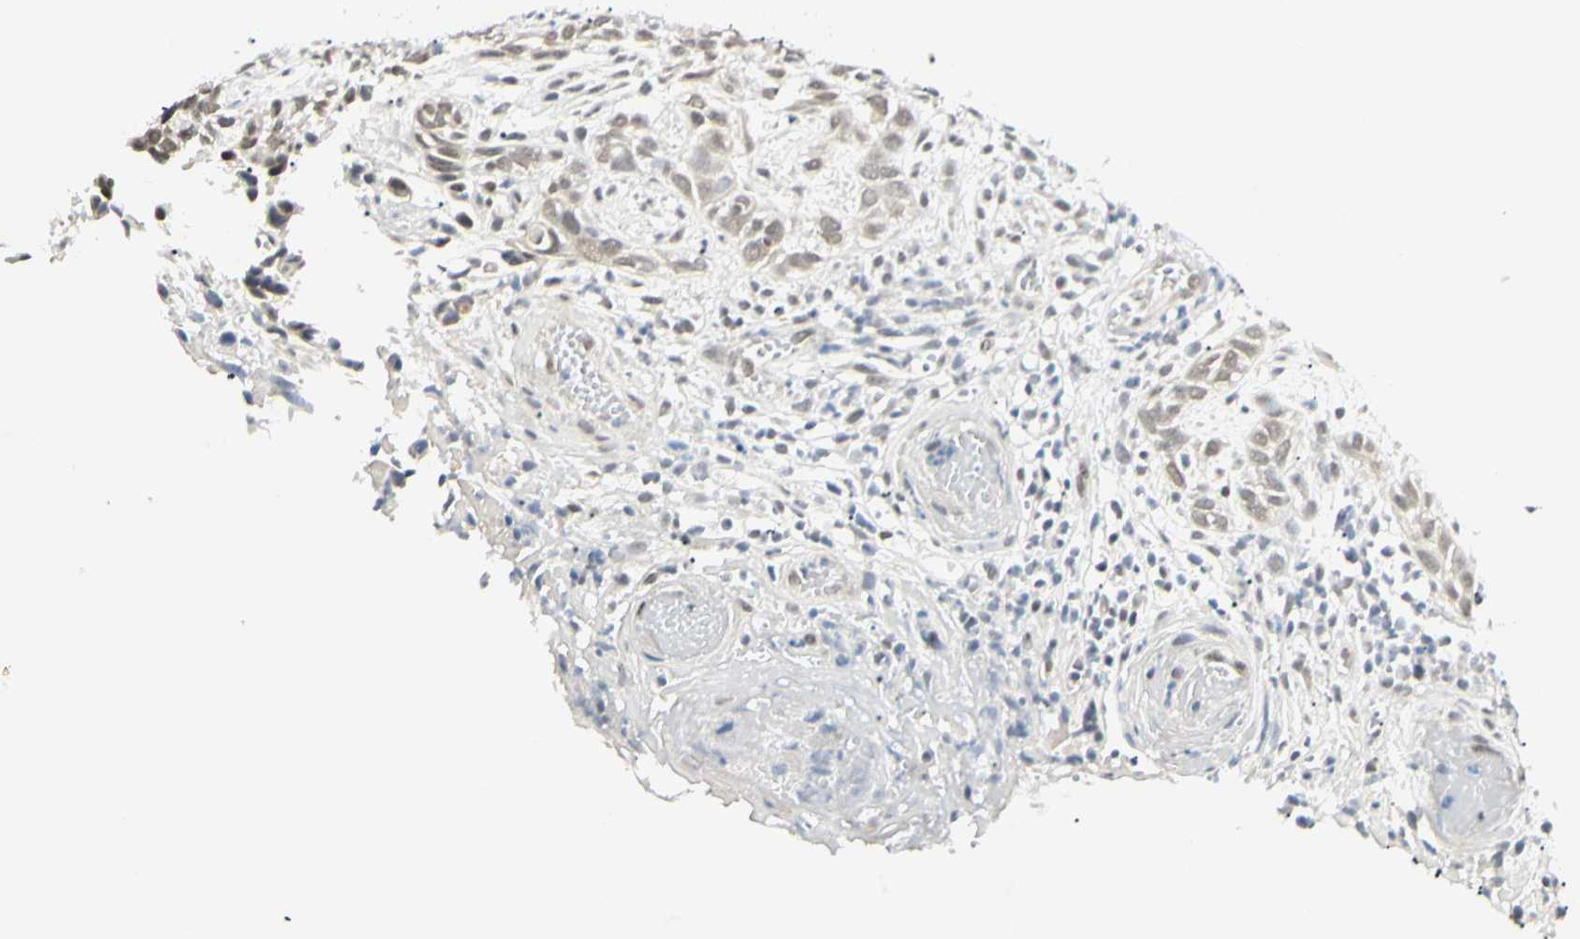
{"staining": {"intensity": "negative", "quantity": "none", "location": "none"}, "tissue": "skin cancer", "cell_type": "Tumor cells", "image_type": "cancer", "snomed": [{"axis": "morphology", "description": "Basal cell carcinoma"}, {"axis": "topography", "description": "Skin"}], "caption": "Immunohistochemical staining of human skin basal cell carcinoma reveals no significant expression in tumor cells.", "gene": "ASPN", "patient": {"sex": "male", "age": 87}}